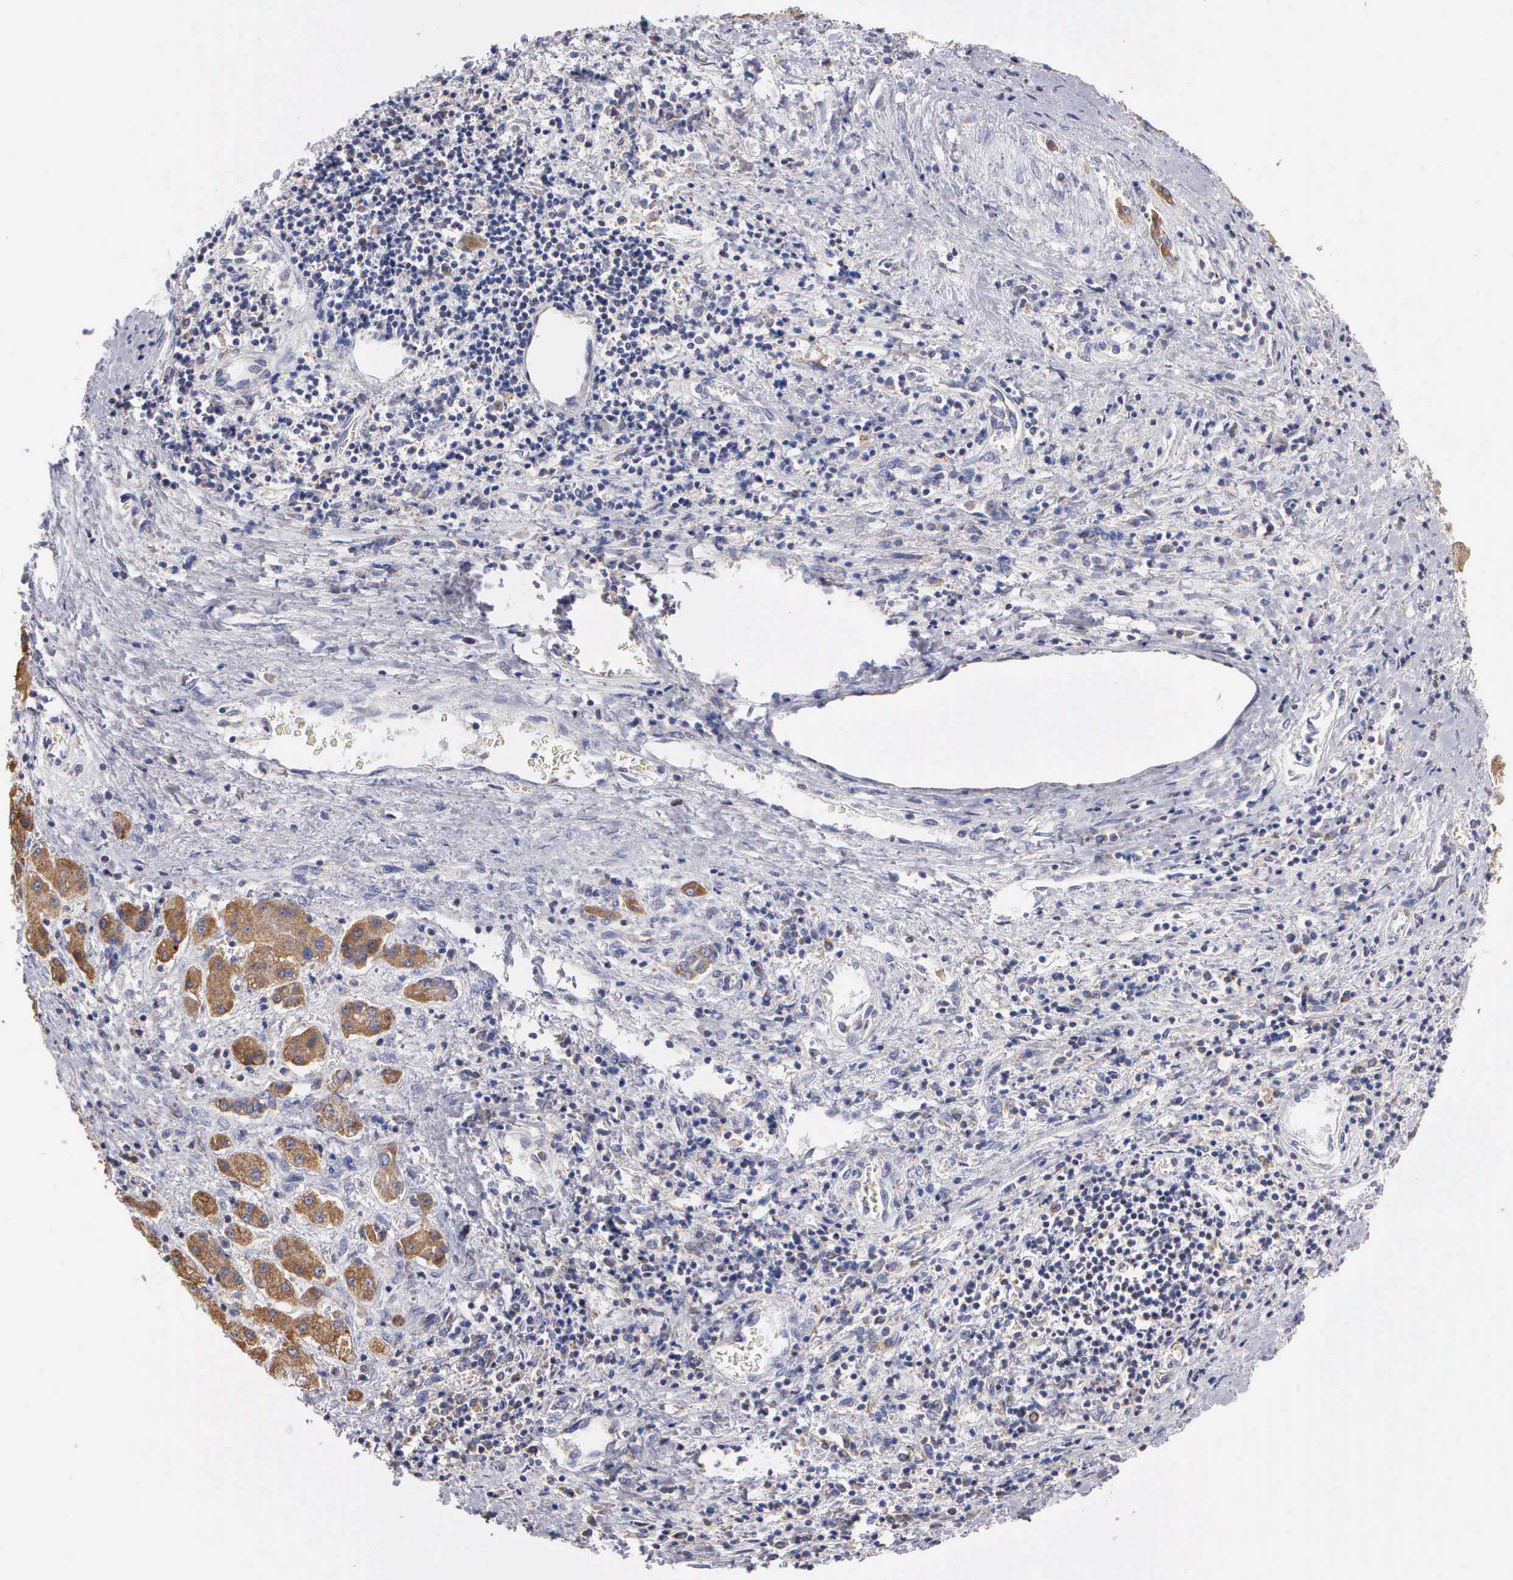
{"staining": {"intensity": "strong", "quantity": ">75%", "location": "cytoplasmic/membranous"}, "tissue": "liver cancer", "cell_type": "Tumor cells", "image_type": "cancer", "snomed": [{"axis": "morphology", "description": "Carcinoma, Hepatocellular, NOS"}, {"axis": "topography", "description": "Liver"}], "caption": "Liver cancer tissue reveals strong cytoplasmic/membranous expression in approximately >75% of tumor cells, visualized by immunohistochemistry.", "gene": "PTGS2", "patient": {"sex": "male", "age": 24}}